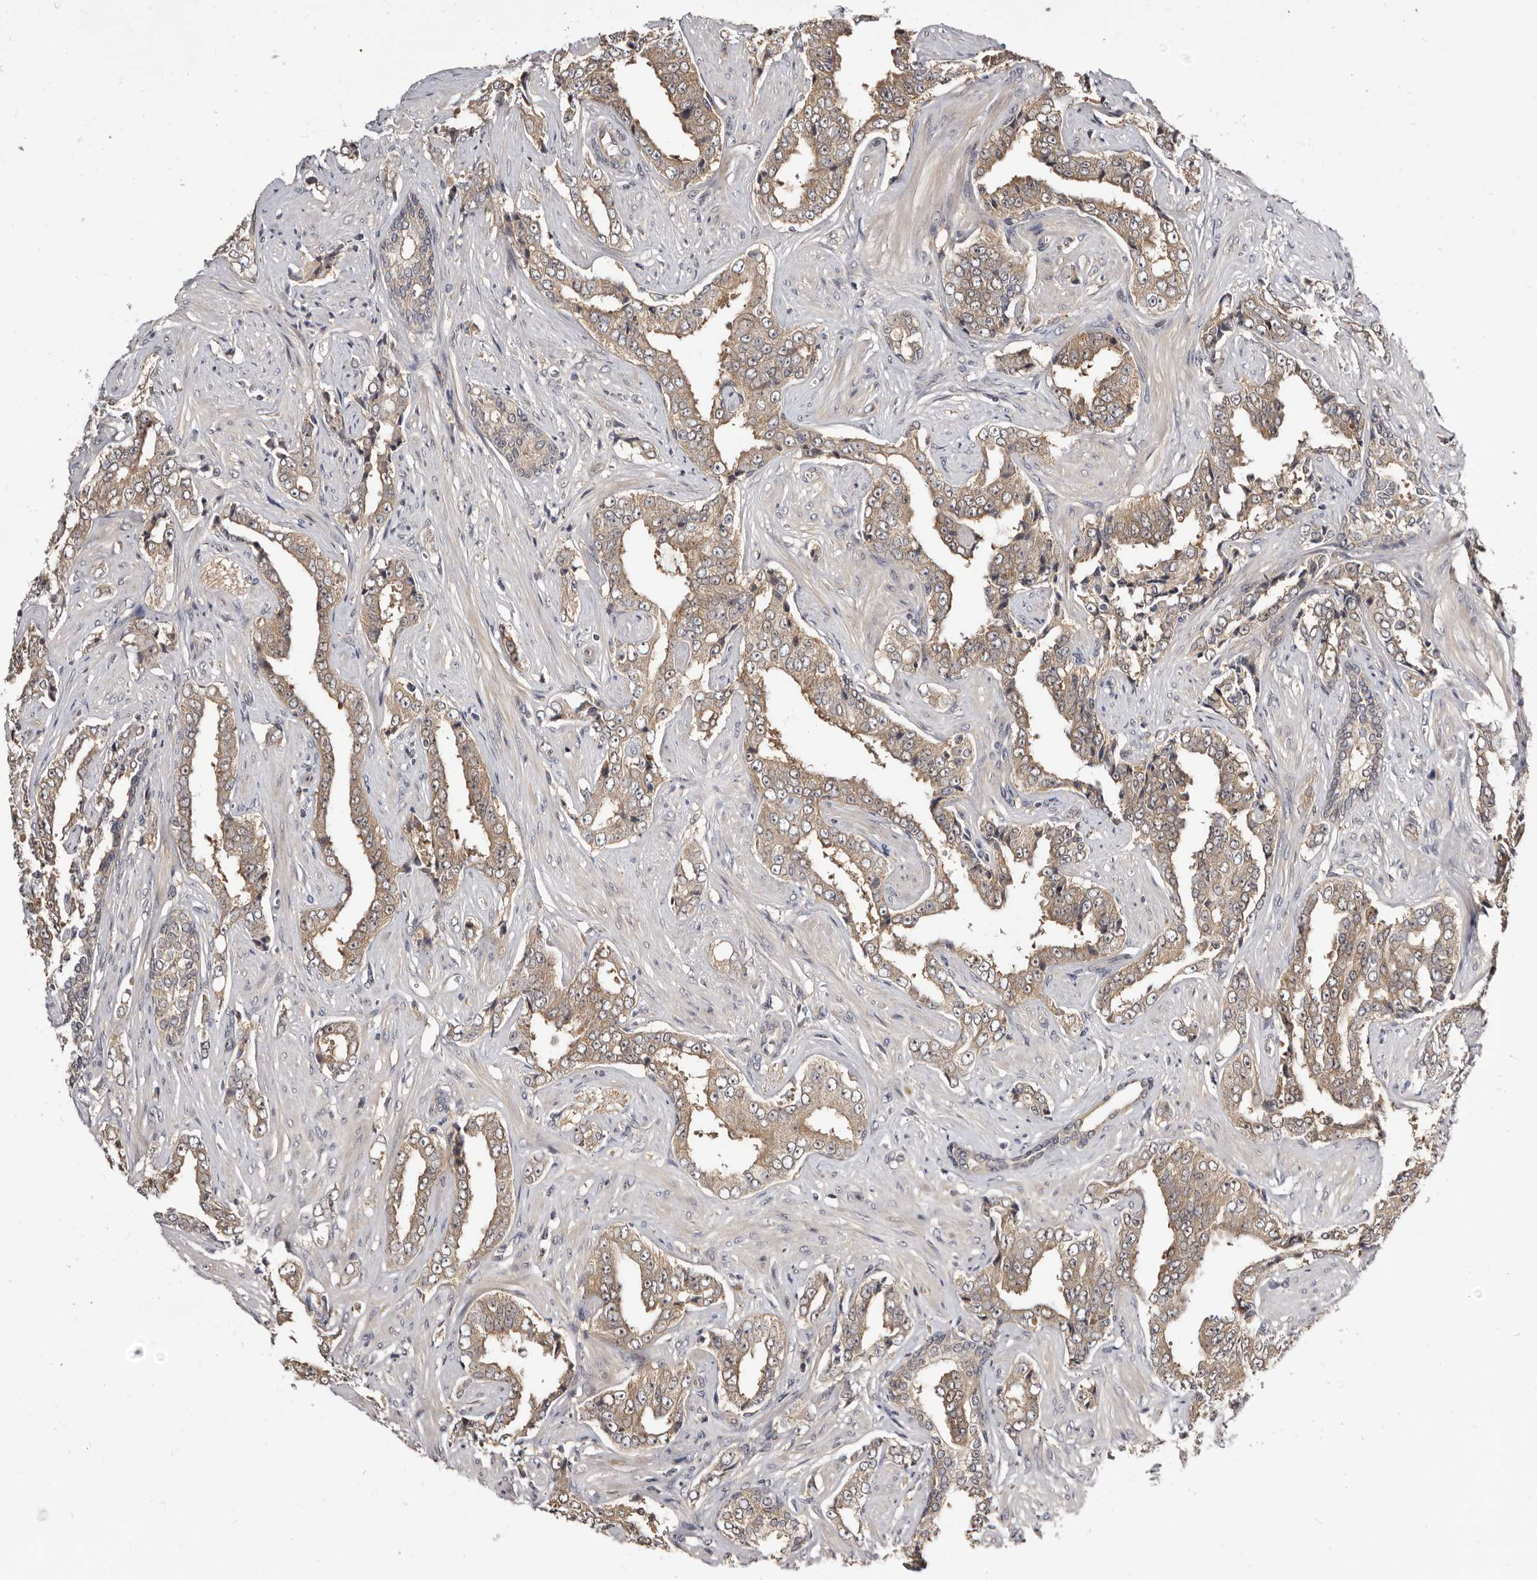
{"staining": {"intensity": "weak", "quantity": "25%-75%", "location": "cytoplasmic/membranous"}, "tissue": "prostate cancer", "cell_type": "Tumor cells", "image_type": "cancer", "snomed": [{"axis": "morphology", "description": "Adenocarcinoma, High grade"}, {"axis": "topography", "description": "Prostate"}], "caption": "Prostate cancer (high-grade adenocarcinoma) stained with a brown dye reveals weak cytoplasmic/membranous positive positivity in about 25%-75% of tumor cells.", "gene": "INAVA", "patient": {"sex": "male", "age": 71}}